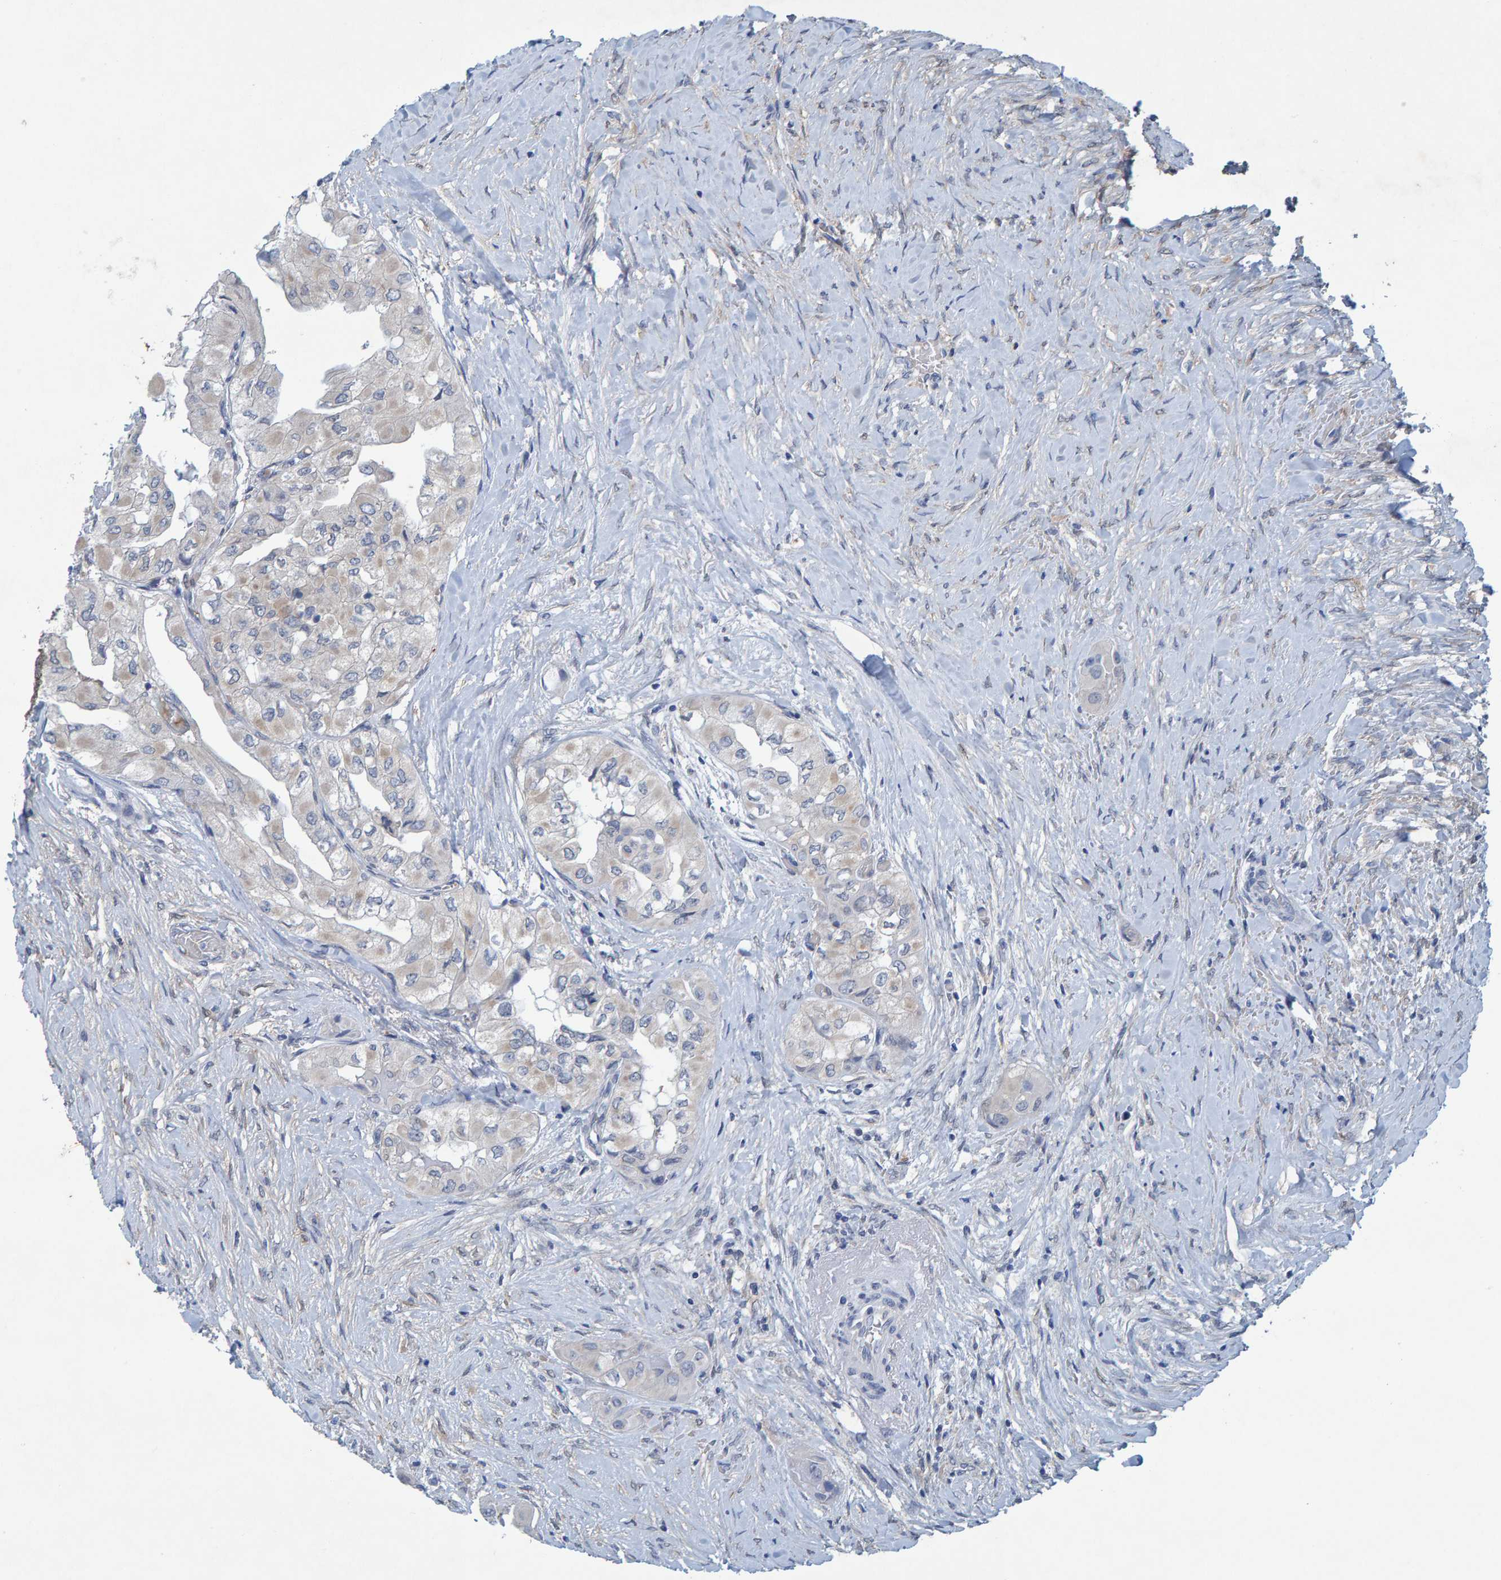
{"staining": {"intensity": "negative", "quantity": "none", "location": "none"}, "tissue": "thyroid cancer", "cell_type": "Tumor cells", "image_type": "cancer", "snomed": [{"axis": "morphology", "description": "Papillary adenocarcinoma, NOS"}, {"axis": "topography", "description": "Thyroid gland"}], "caption": "Tumor cells are negative for protein expression in human papillary adenocarcinoma (thyroid).", "gene": "ALAD", "patient": {"sex": "female", "age": 59}}